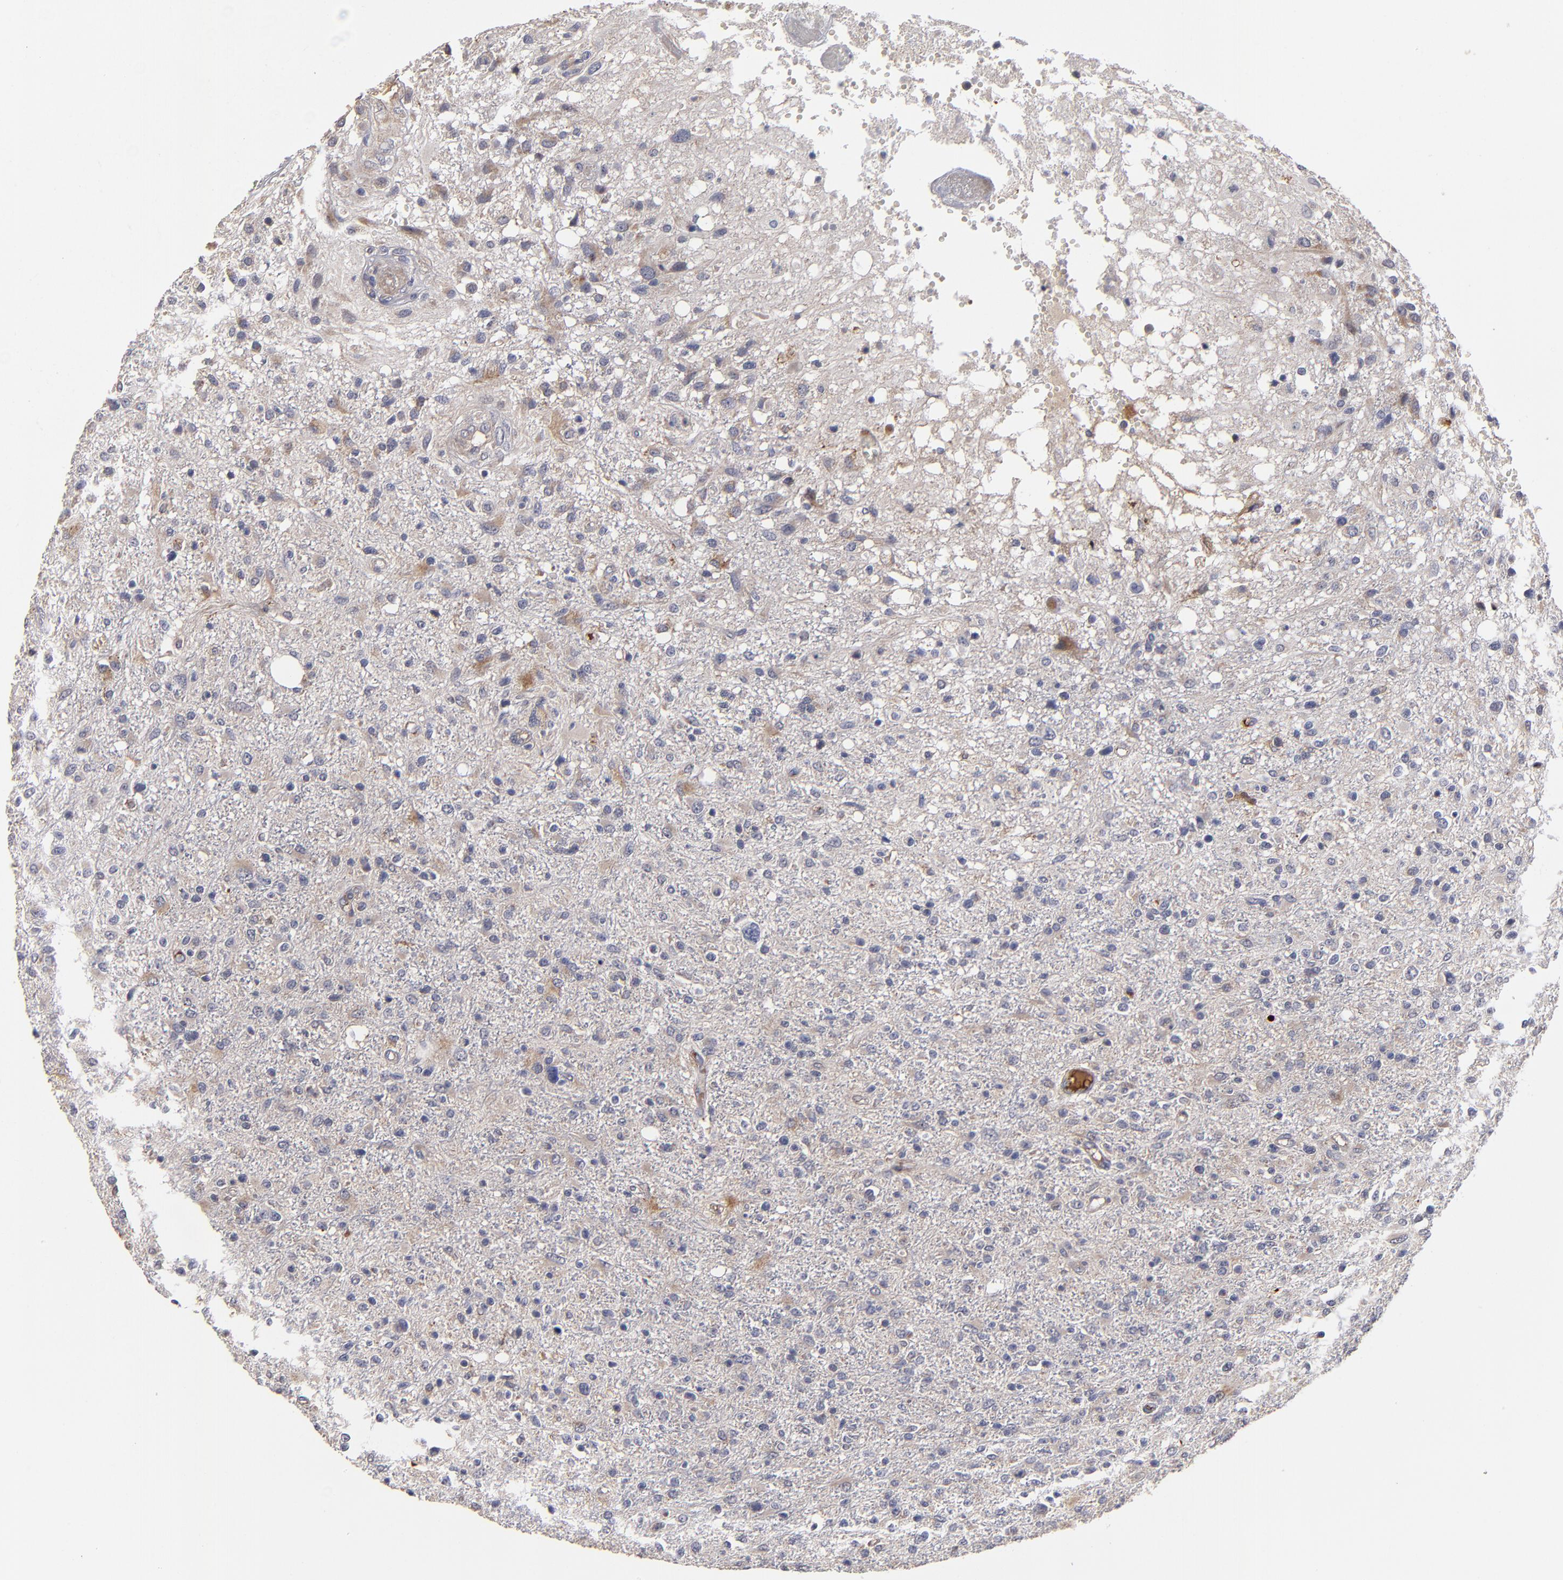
{"staining": {"intensity": "weak", "quantity": "<25%", "location": "cytoplasmic/membranous"}, "tissue": "glioma", "cell_type": "Tumor cells", "image_type": "cancer", "snomed": [{"axis": "morphology", "description": "Glioma, malignant, High grade"}, {"axis": "topography", "description": "Cerebral cortex"}], "caption": "The image reveals no staining of tumor cells in glioma.", "gene": "EXD2", "patient": {"sex": "male", "age": 76}}